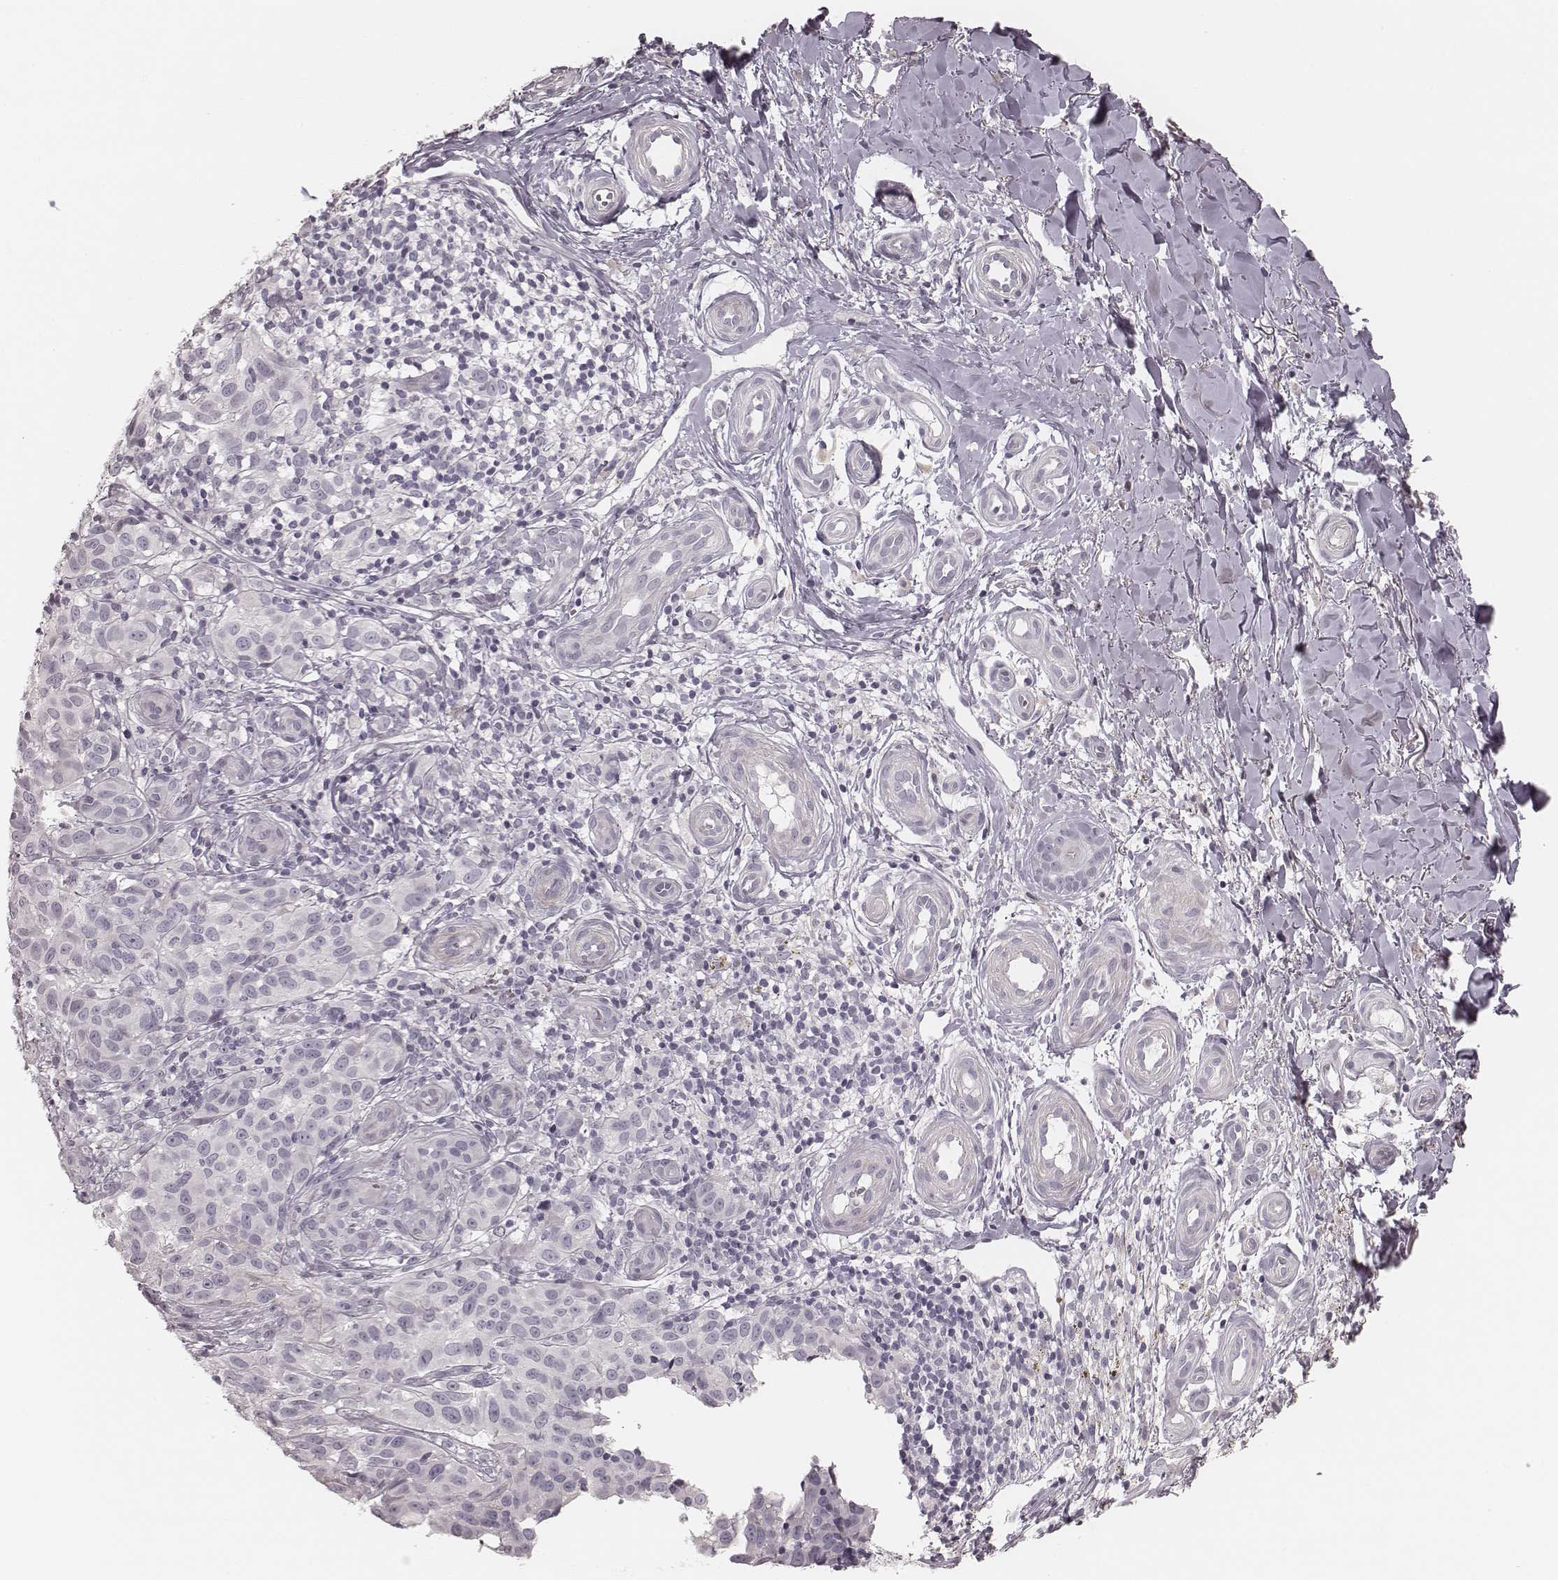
{"staining": {"intensity": "negative", "quantity": "none", "location": "none"}, "tissue": "melanoma", "cell_type": "Tumor cells", "image_type": "cancer", "snomed": [{"axis": "morphology", "description": "Malignant melanoma, NOS"}, {"axis": "topography", "description": "Skin"}], "caption": "A photomicrograph of malignant melanoma stained for a protein displays no brown staining in tumor cells.", "gene": "SPATA24", "patient": {"sex": "female", "age": 53}}